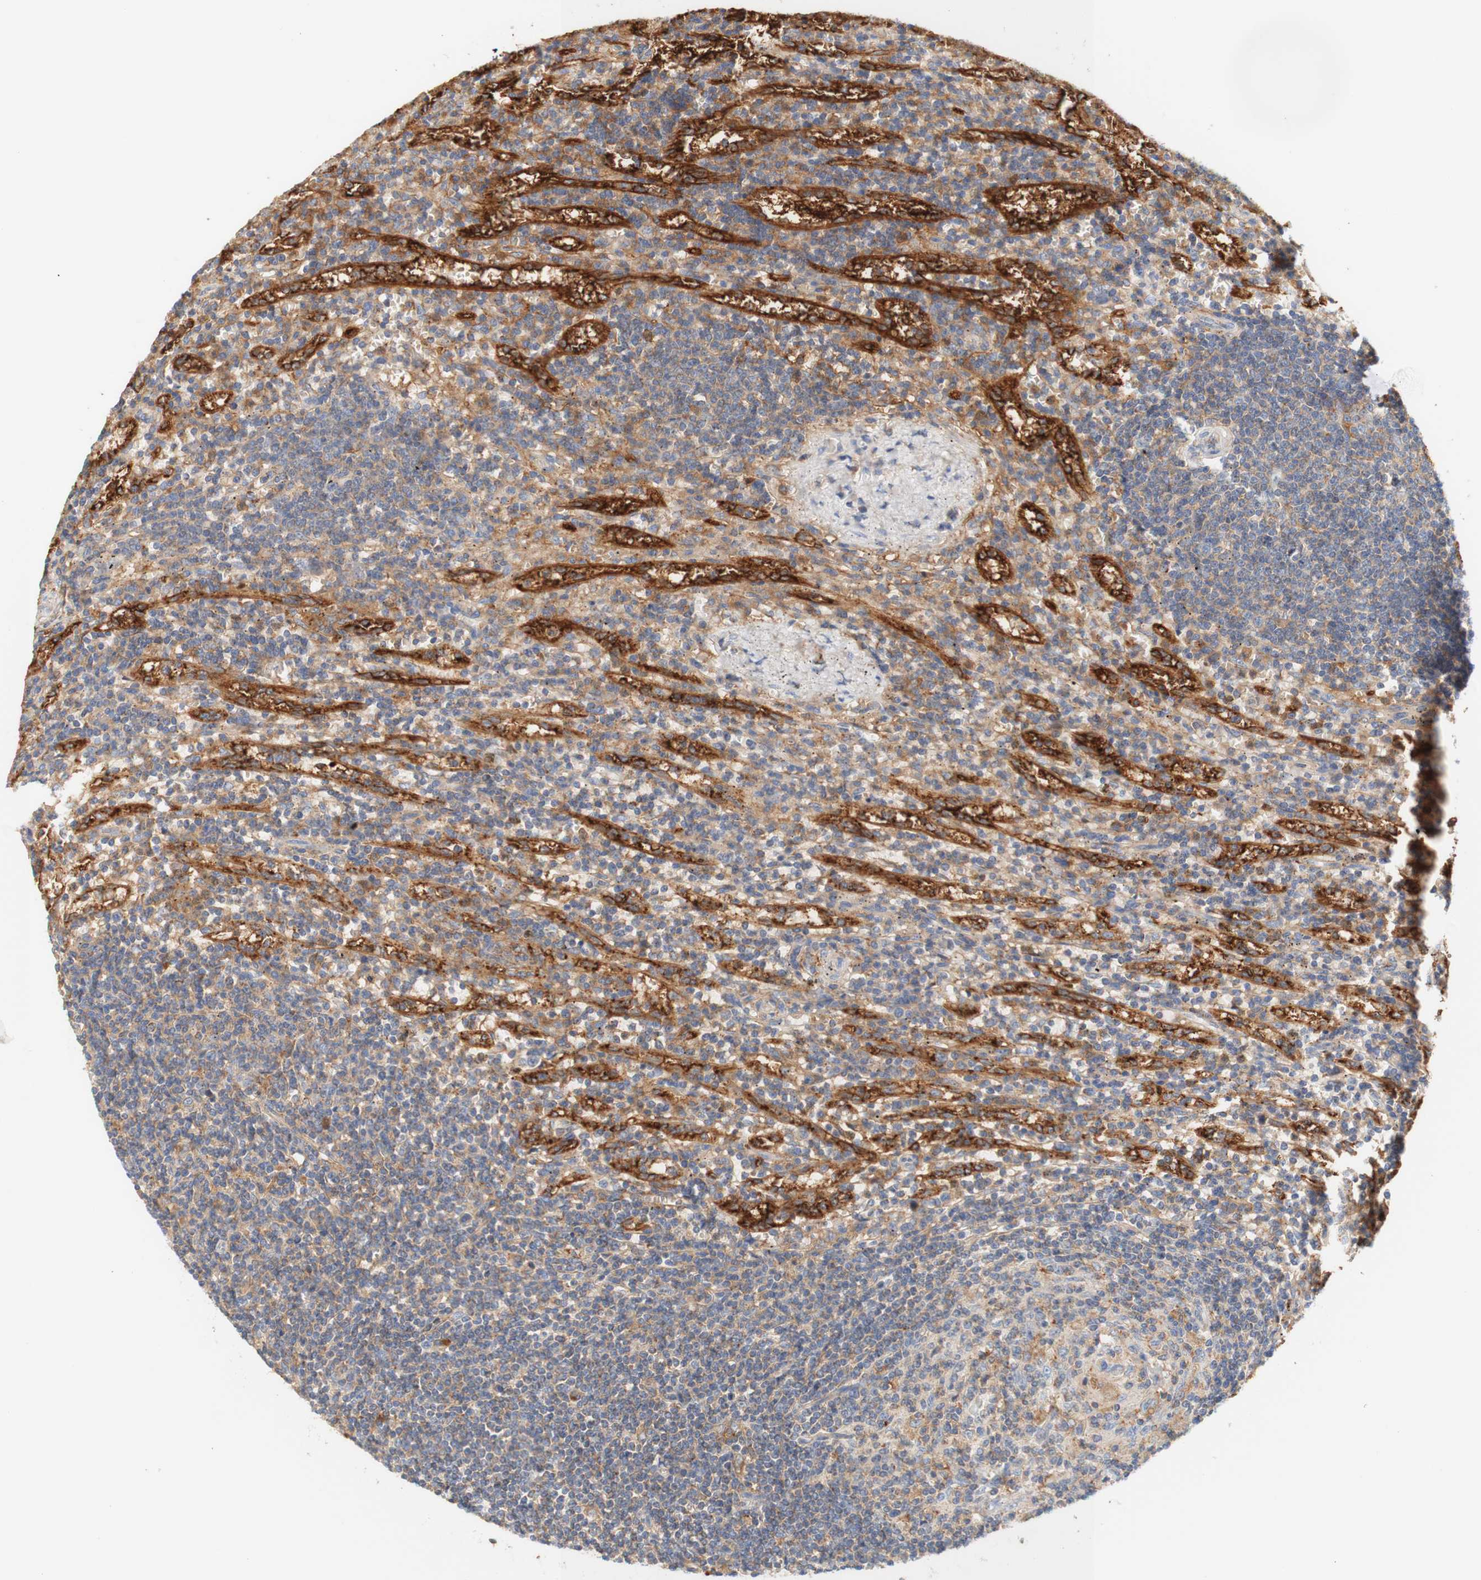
{"staining": {"intensity": "weak", "quantity": "25%-75%", "location": "cytoplasmic/membranous"}, "tissue": "lymphoma", "cell_type": "Tumor cells", "image_type": "cancer", "snomed": [{"axis": "morphology", "description": "Malignant lymphoma, non-Hodgkin's type, Low grade"}, {"axis": "topography", "description": "Spleen"}], "caption": "Protein analysis of lymphoma tissue shows weak cytoplasmic/membranous staining in about 25%-75% of tumor cells. (DAB = brown stain, brightfield microscopy at high magnification).", "gene": "PCDH7", "patient": {"sex": "male", "age": 76}}